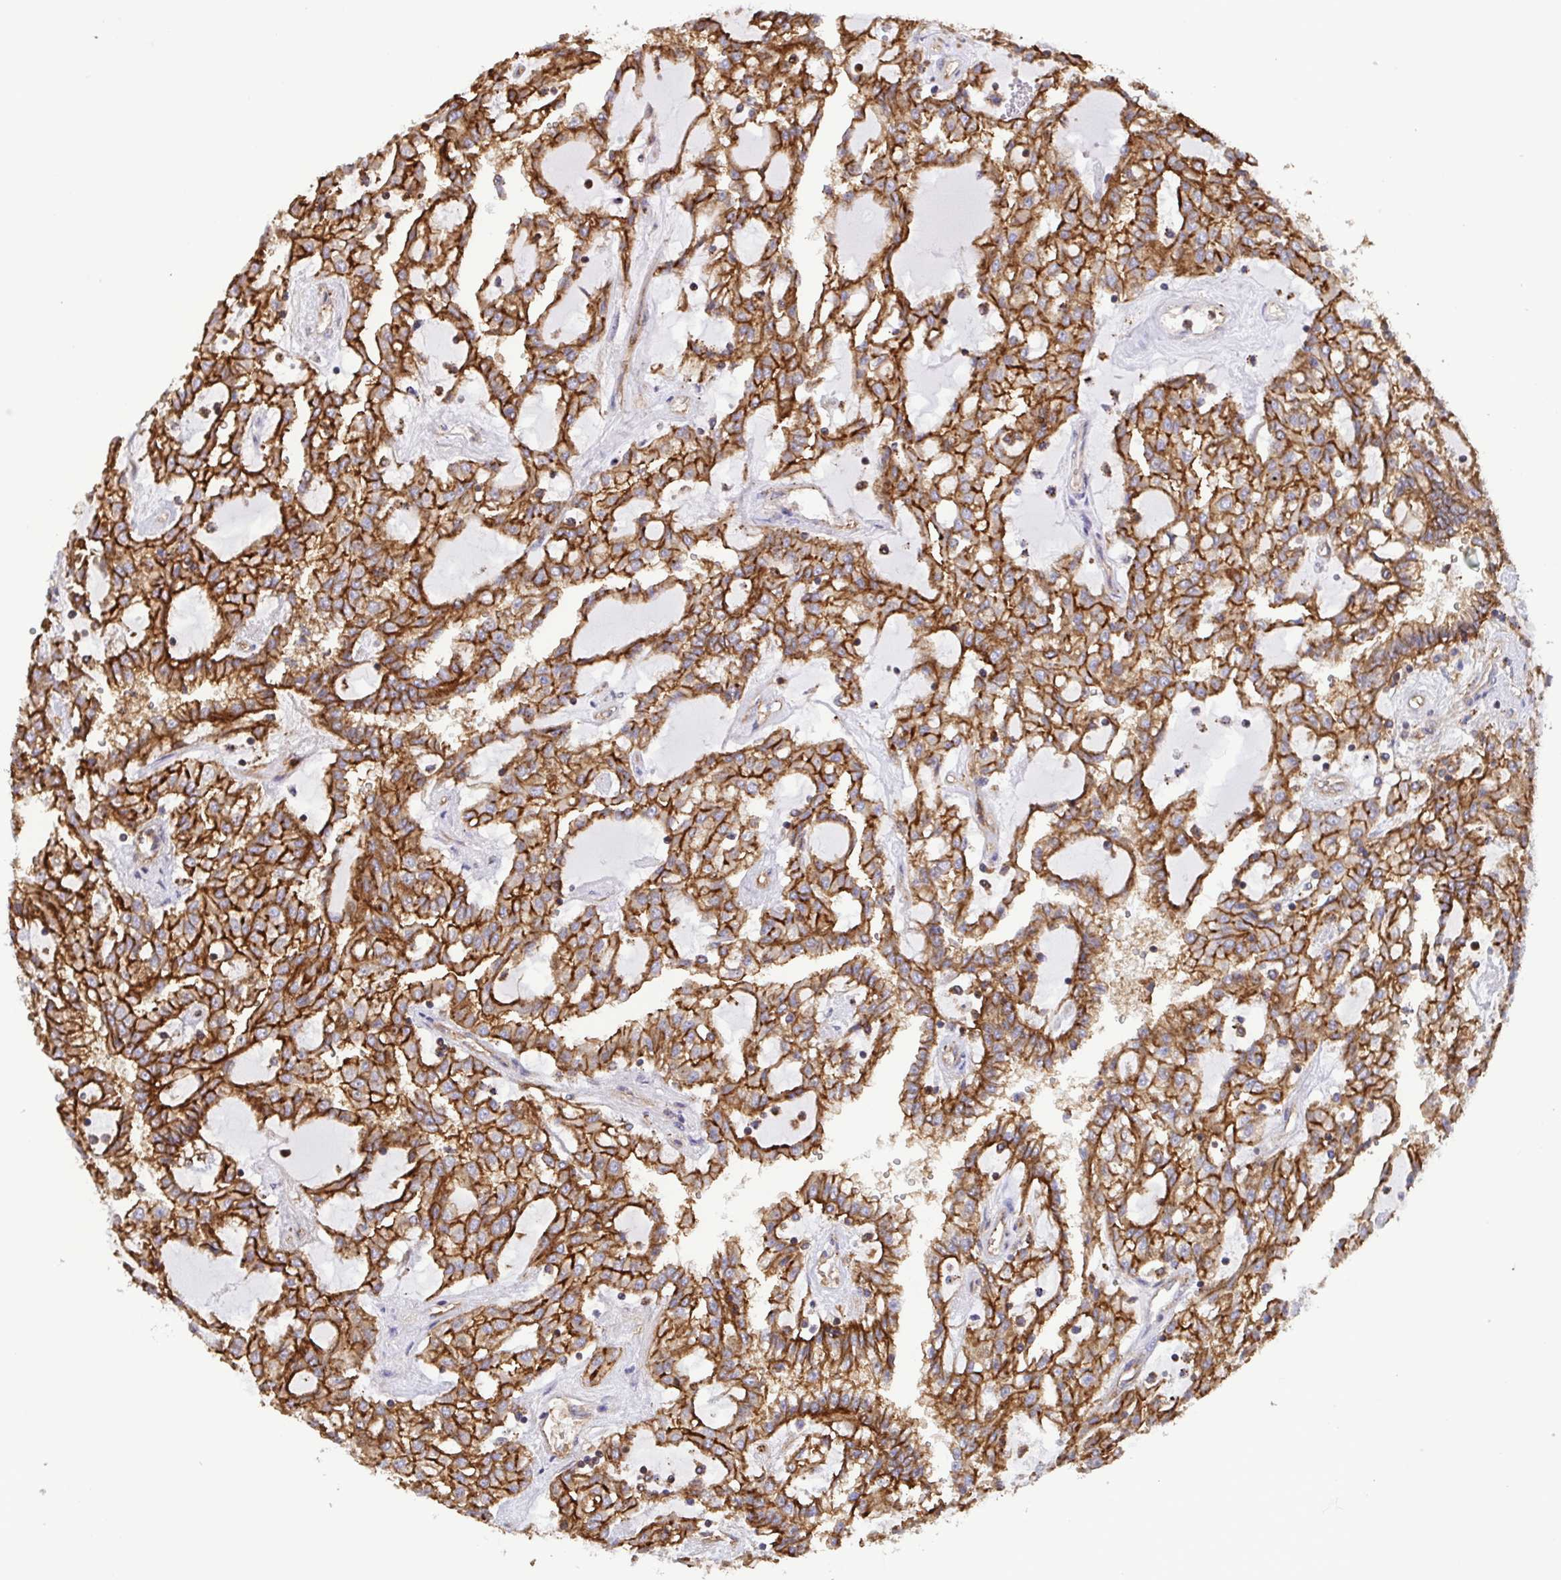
{"staining": {"intensity": "strong", "quantity": ">75%", "location": "cytoplasmic/membranous"}, "tissue": "renal cancer", "cell_type": "Tumor cells", "image_type": "cancer", "snomed": [{"axis": "morphology", "description": "Adenocarcinoma, NOS"}, {"axis": "topography", "description": "Kidney"}], "caption": "The micrograph displays staining of renal adenocarcinoma, revealing strong cytoplasmic/membranous protein expression (brown color) within tumor cells. The staining is performed using DAB (3,3'-diaminobenzidine) brown chromogen to label protein expression. The nuclei are counter-stained blue using hematoxylin.", "gene": "CHMP1B", "patient": {"sex": "male", "age": 63}}